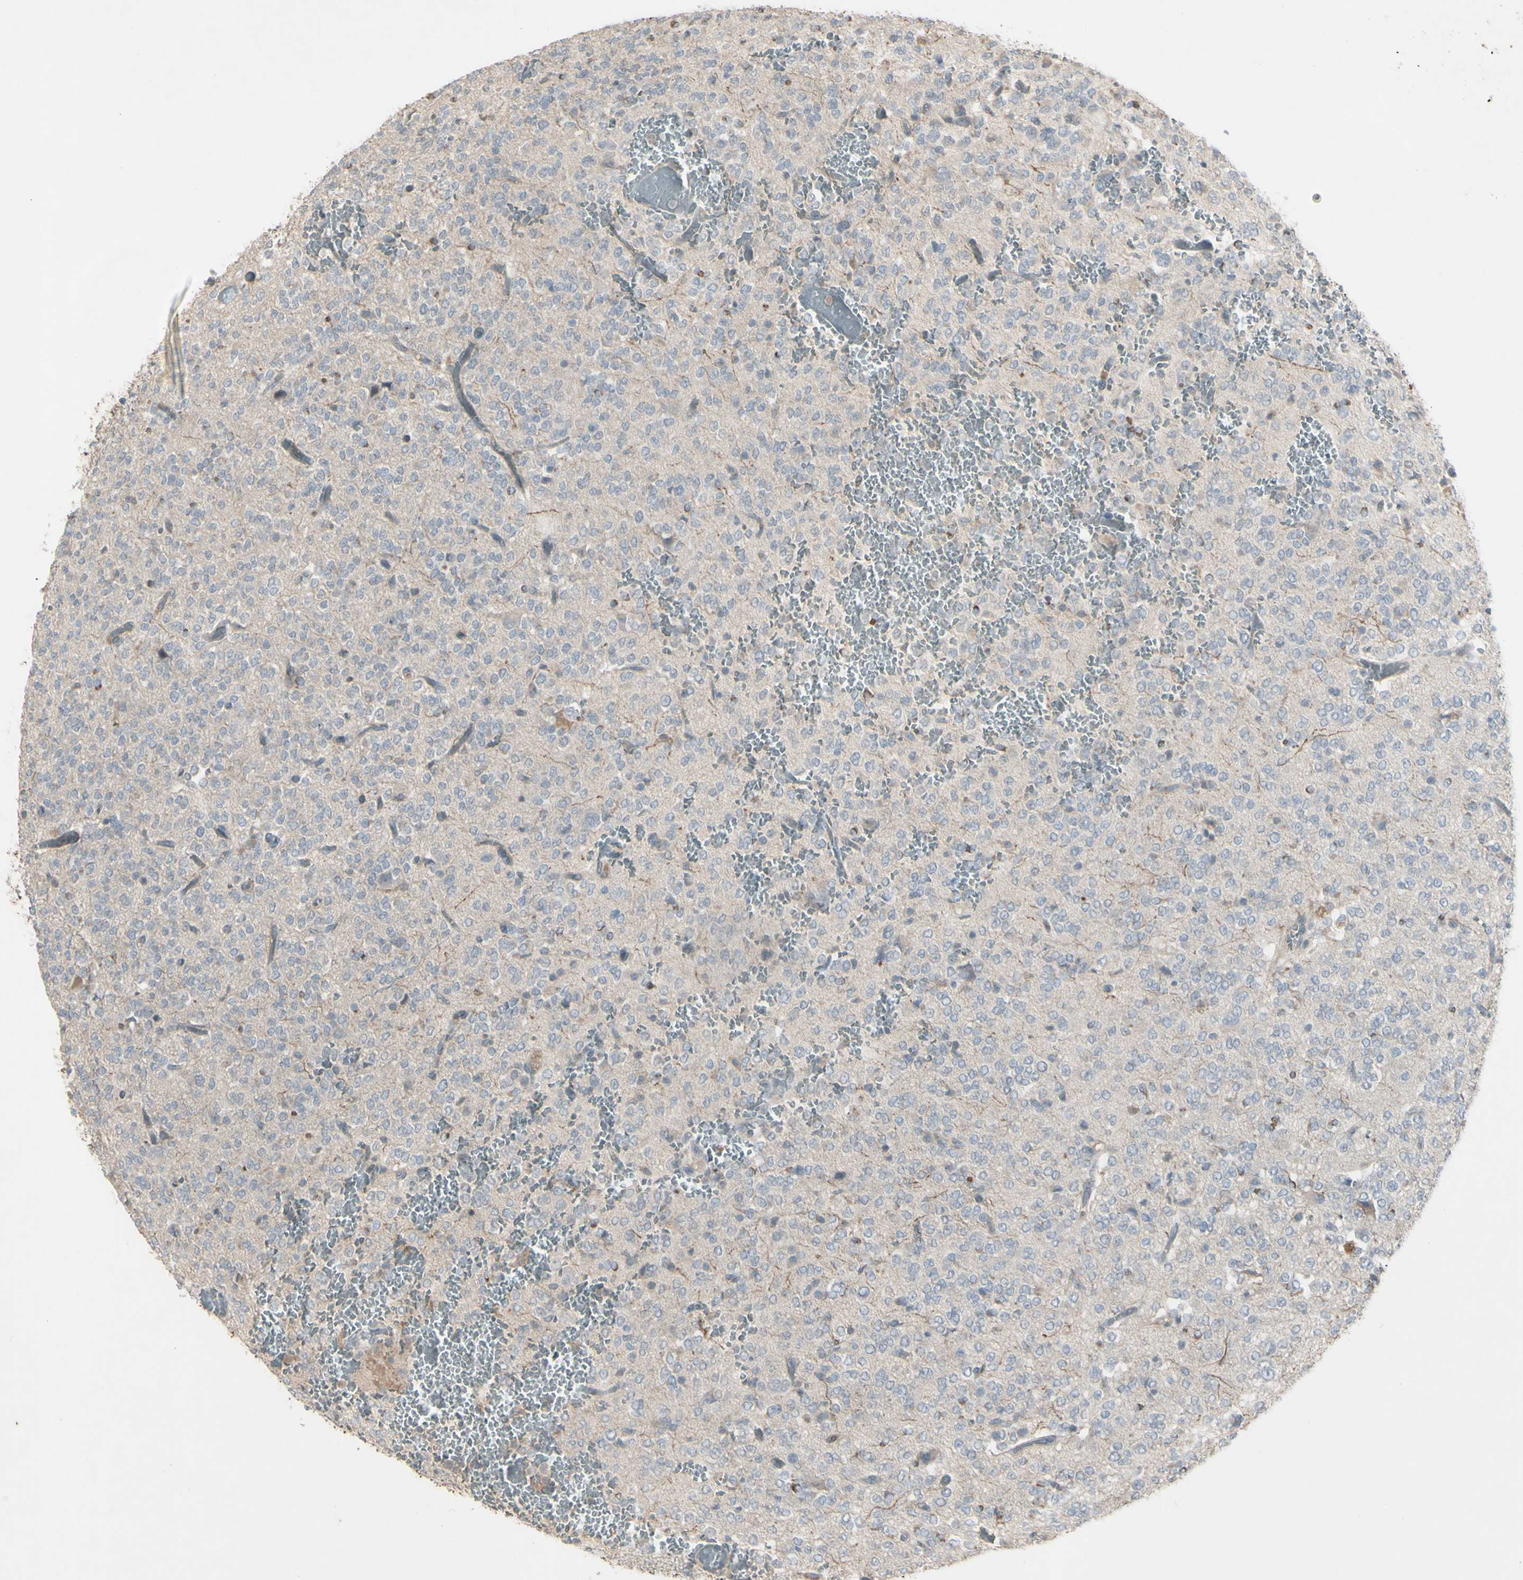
{"staining": {"intensity": "negative", "quantity": "none", "location": "none"}, "tissue": "glioma", "cell_type": "Tumor cells", "image_type": "cancer", "snomed": [{"axis": "morphology", "description": "Glioma, malignant, Low grade"}, {"axis": "topography", "description": "Brain"}], "caption": "IHC of human glioma demonstrates no staining in tumor cells.", "gene": "PIAS4", "patient": {"sex": "male", "age": 38}}